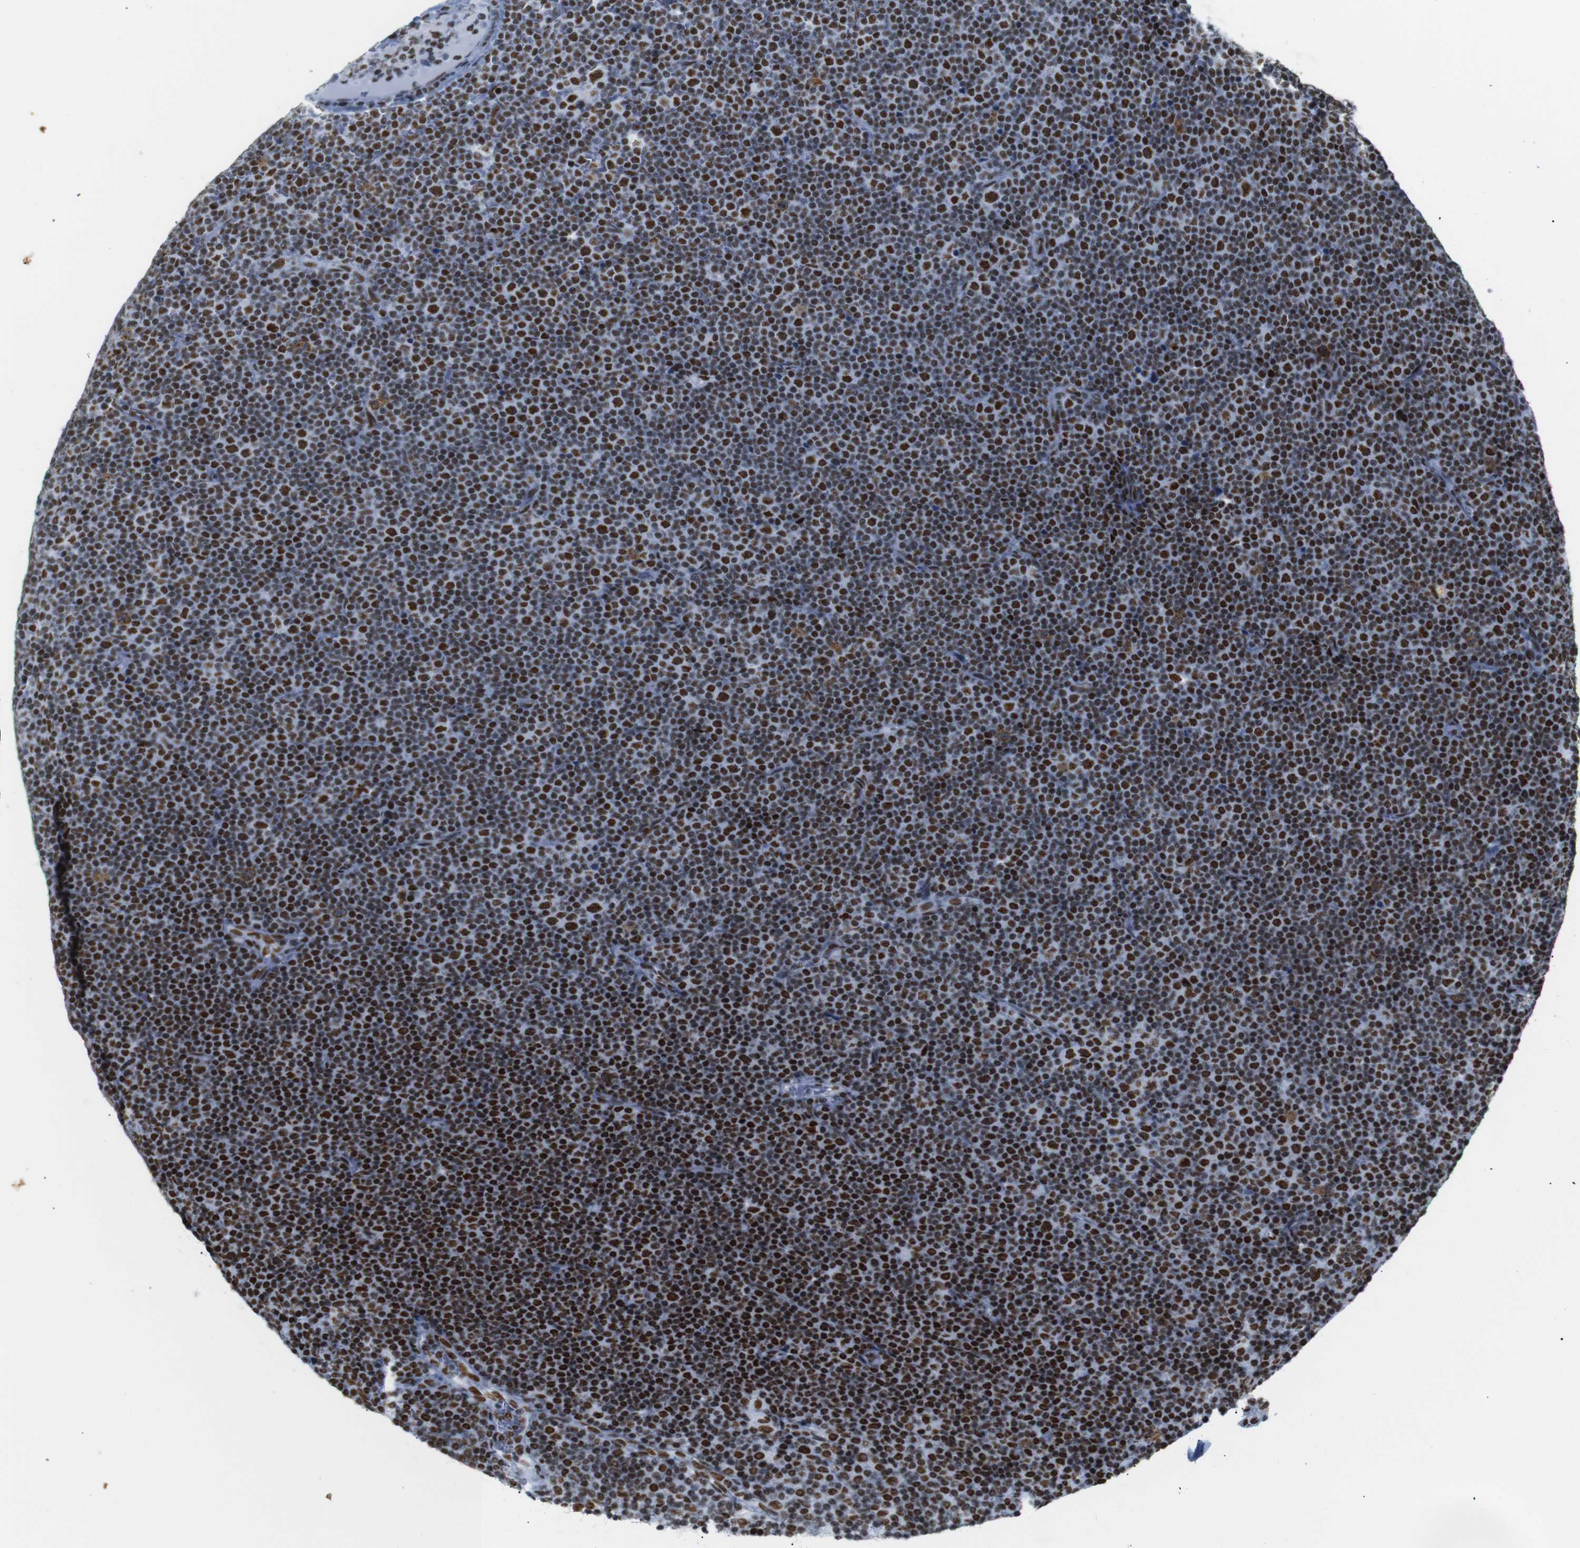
{"staining": {"intensity": "strong", "quantity": ">75%", "location": "nuclear"}, "tissue": "lymphoma", "cell_type": "Tumor cells", "image_type": "cancer", "snomed": [{"axis": "morphology", "description": "Malignant lymphoma, non-Hodgkin's type, Low grade"}, {"axis": "topography", "description": "Lymph node"}], "caption": "Immunohistochemical staining of malignant lymphoma, non-Hodgkin's type (low-grade) demonstrates strong nuclear protein staining in about >75% of tumor cells. The staining is performed using DAB (3,3'-diaminobenzidine) brown chromogen to label protein expression. The nuclei are counter-stained blue using hematoxylin.", "gene": "TRA2B", "patient": {"sex": "female", "age": 67}}